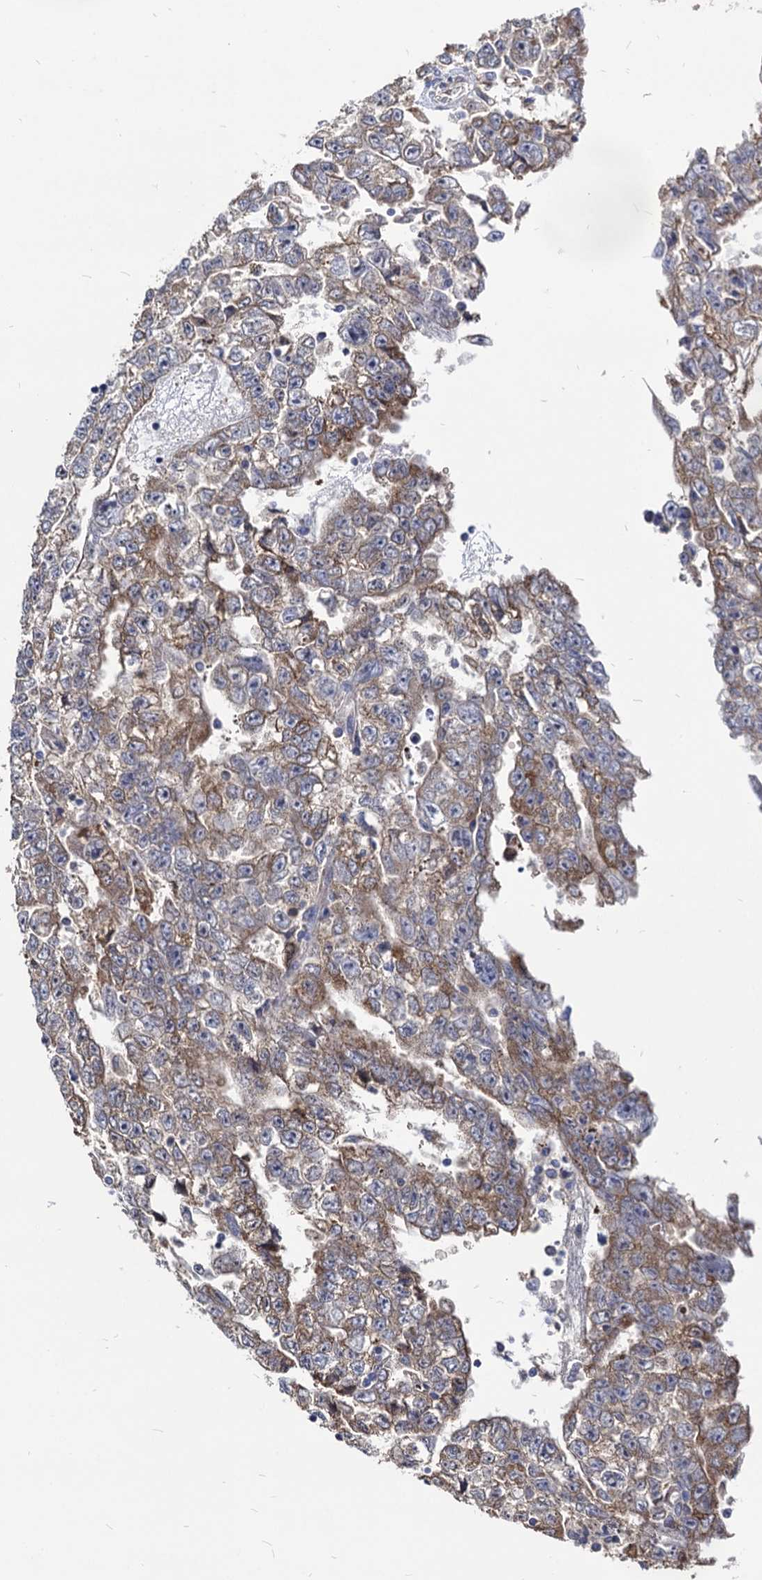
{"staining": {"intensity": "moderate", "quantity": ">75%", "location": "cytoplasmic/membranous"}, "tissue": "testis cancer", "cell_type": "Tumor cells", "image_type": "cancer", "snomed": [{"axis": "morphology", "description": "Carcinoma, Embryonal, NOS"}, {"axis": "topography", "description": "Testis"}], "caption": "Immunohistochemical staining of human testis cancer (embryonal carcinoma) exhibits medium levels of moderate cytoplasmic/membranous protein expression in approximately >75% of tumor cells. Ihc stains the protein of interest in brown and the nuclei are stained blue.", "gene": "NME1", "patient": {"sex": "male", "age": 25}}